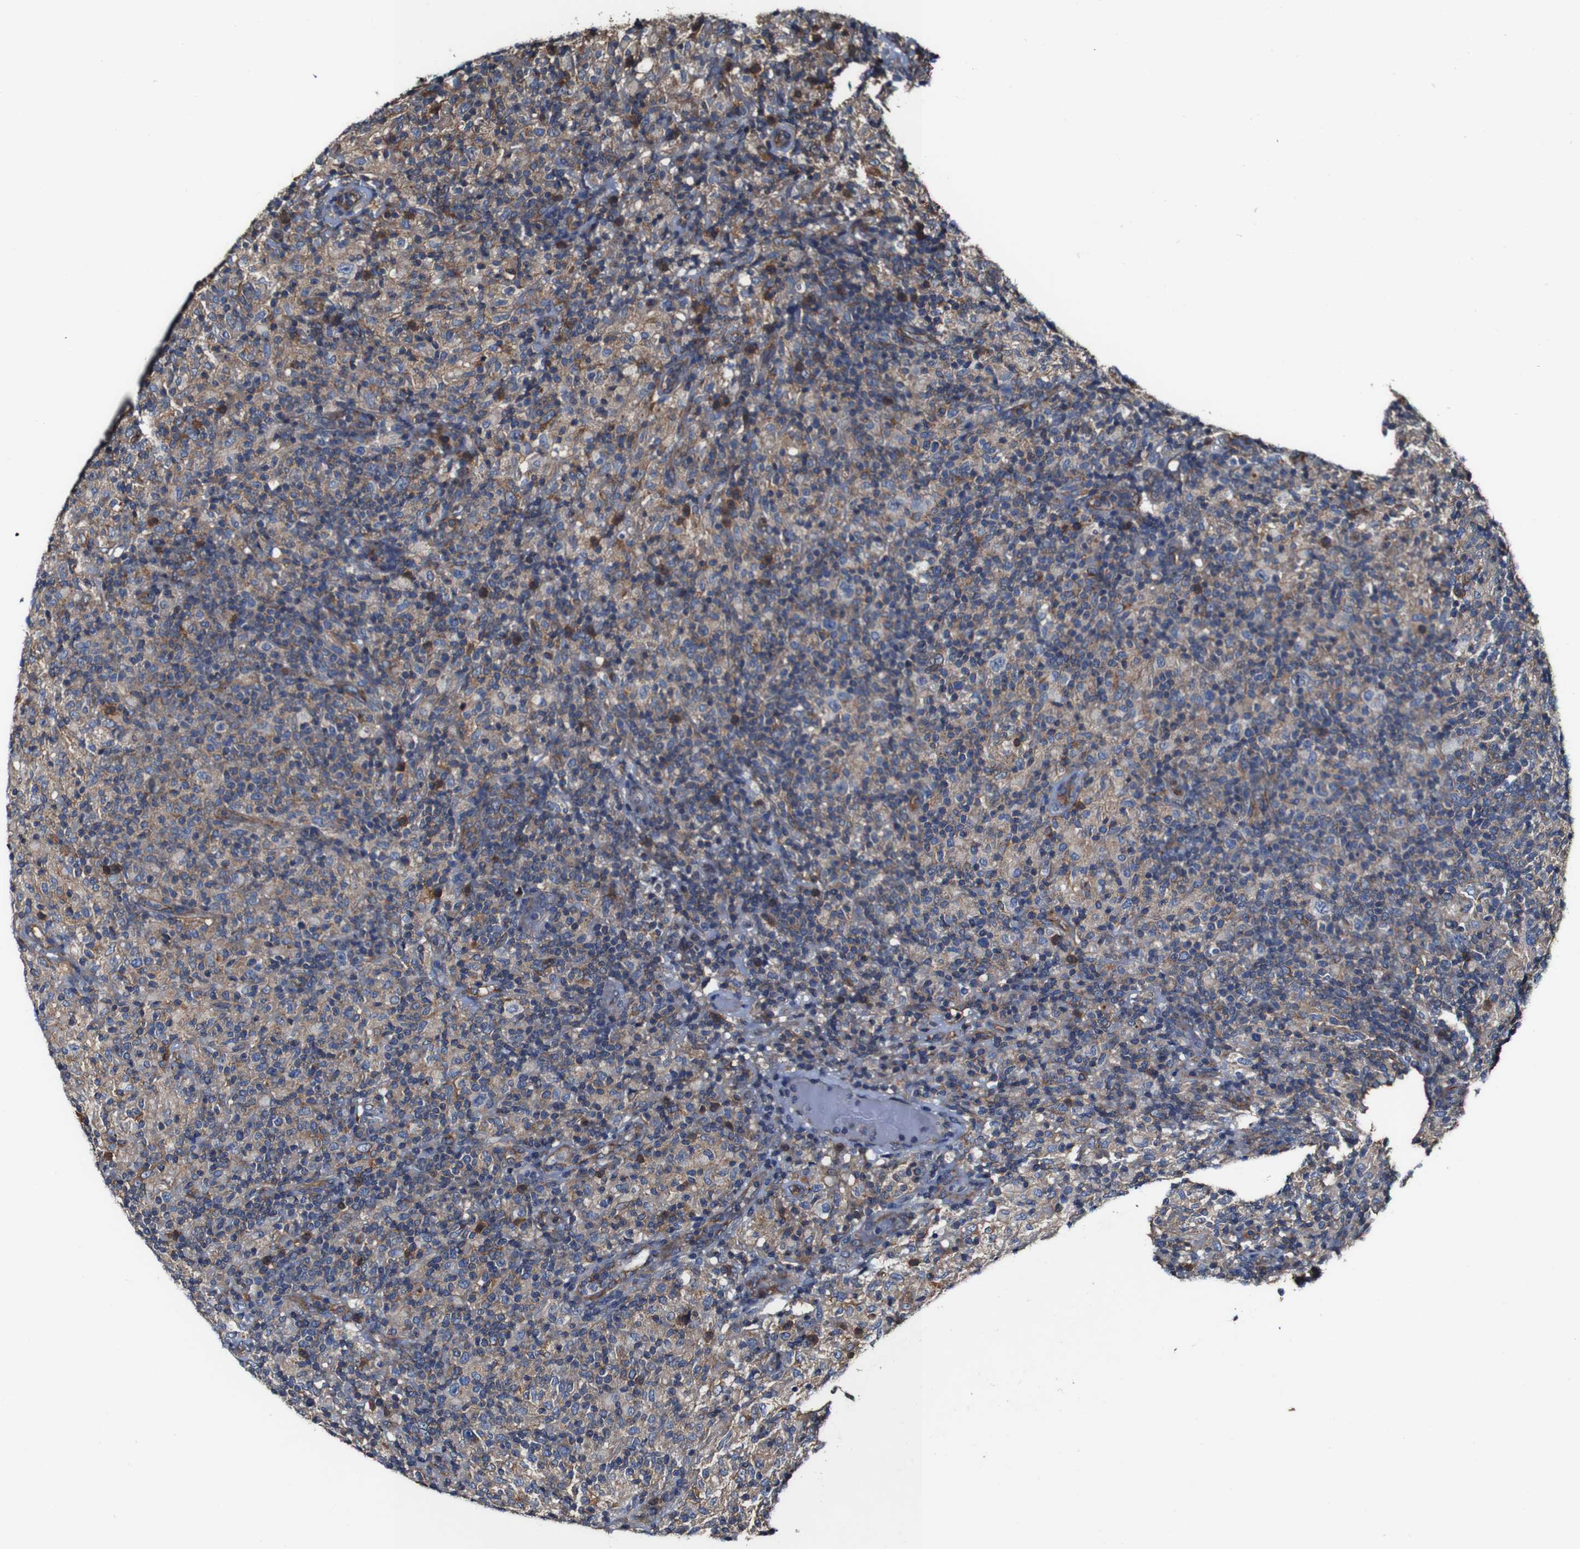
{"staining": {"intensity": "moderate", "quantity": "25%-75%", "location": "cytoplasmic/membranous"}, "tissue": "lymphoma", "cell_type": "Tumor cells", "image_type": "cancer", "snomed": [{"axis": "morphology", "description": "Hodgkin's disease, NOS"}, {"axis": "topography", "description": "Lymph node"}], "caption": "Approximately 25%-75% of tumor cells in lymphoma exhibit moderate cytoplasmic/membranous protein positivity as visualized by brown immunohistochemical staining.", "gene": "CSF1R", "patient": {"sex": "male", "age": 70}}